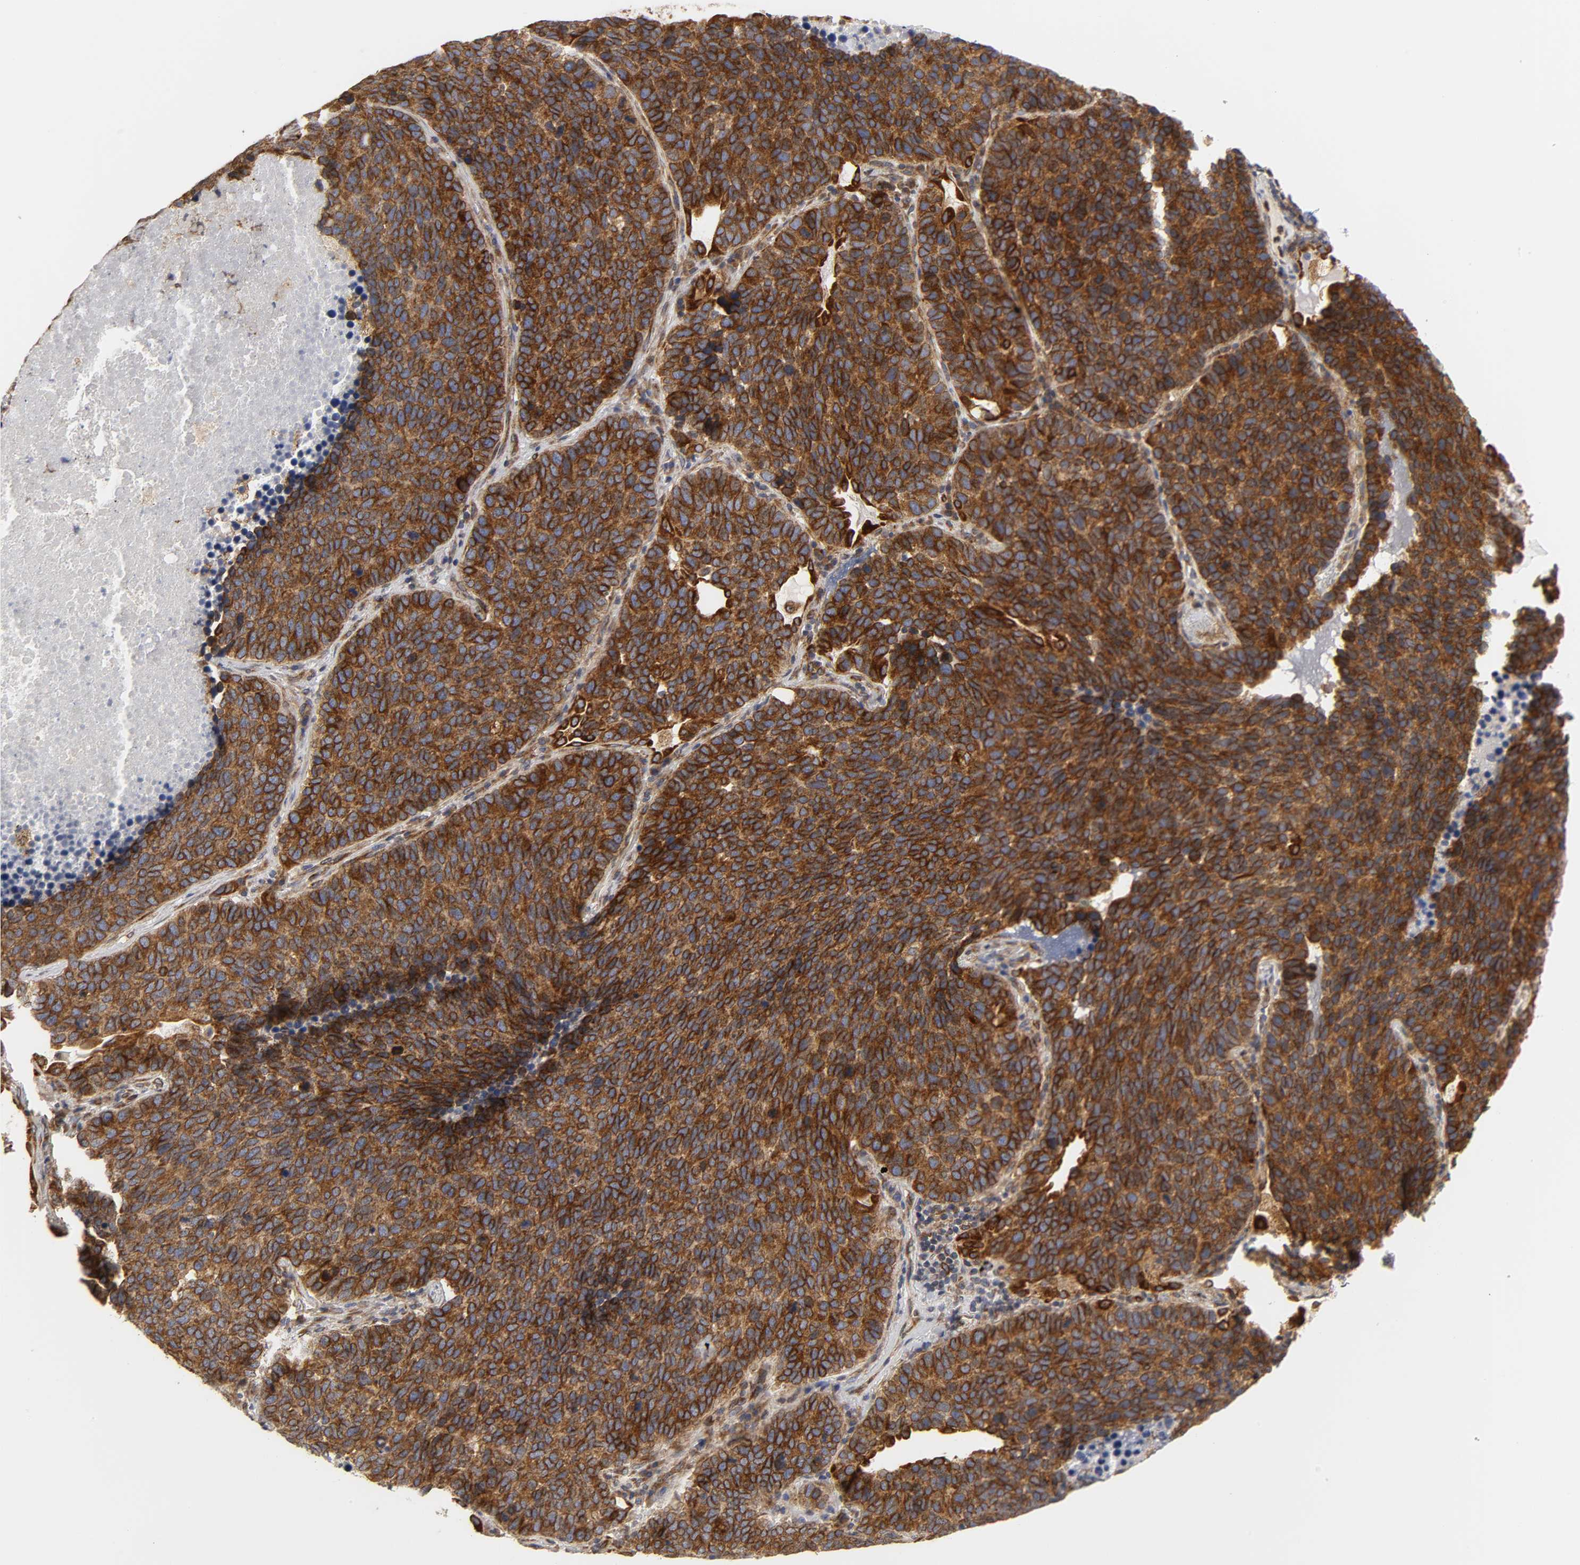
{"staining": {"intensity": "strong", "quantity": ">75%", "location": "cytoplasmic/membranous"}, "tissue": "lung cancer", "cell_type": "Tumor cells", "image_type": "cancer", "snomed": [{"axis": "morphology", "description": "Neoplasm, malignant, NOS"}, {"axis": "topography", "description": "Lung"}], "caption": "A micrograph showing strong cytoplasmic/membranous expression in about >75% of tumor cells in lung cancer, as visualized by brown immunohistochemical staining.", "gene": "POR", "patient": {"sex": "female", "age": 75}}